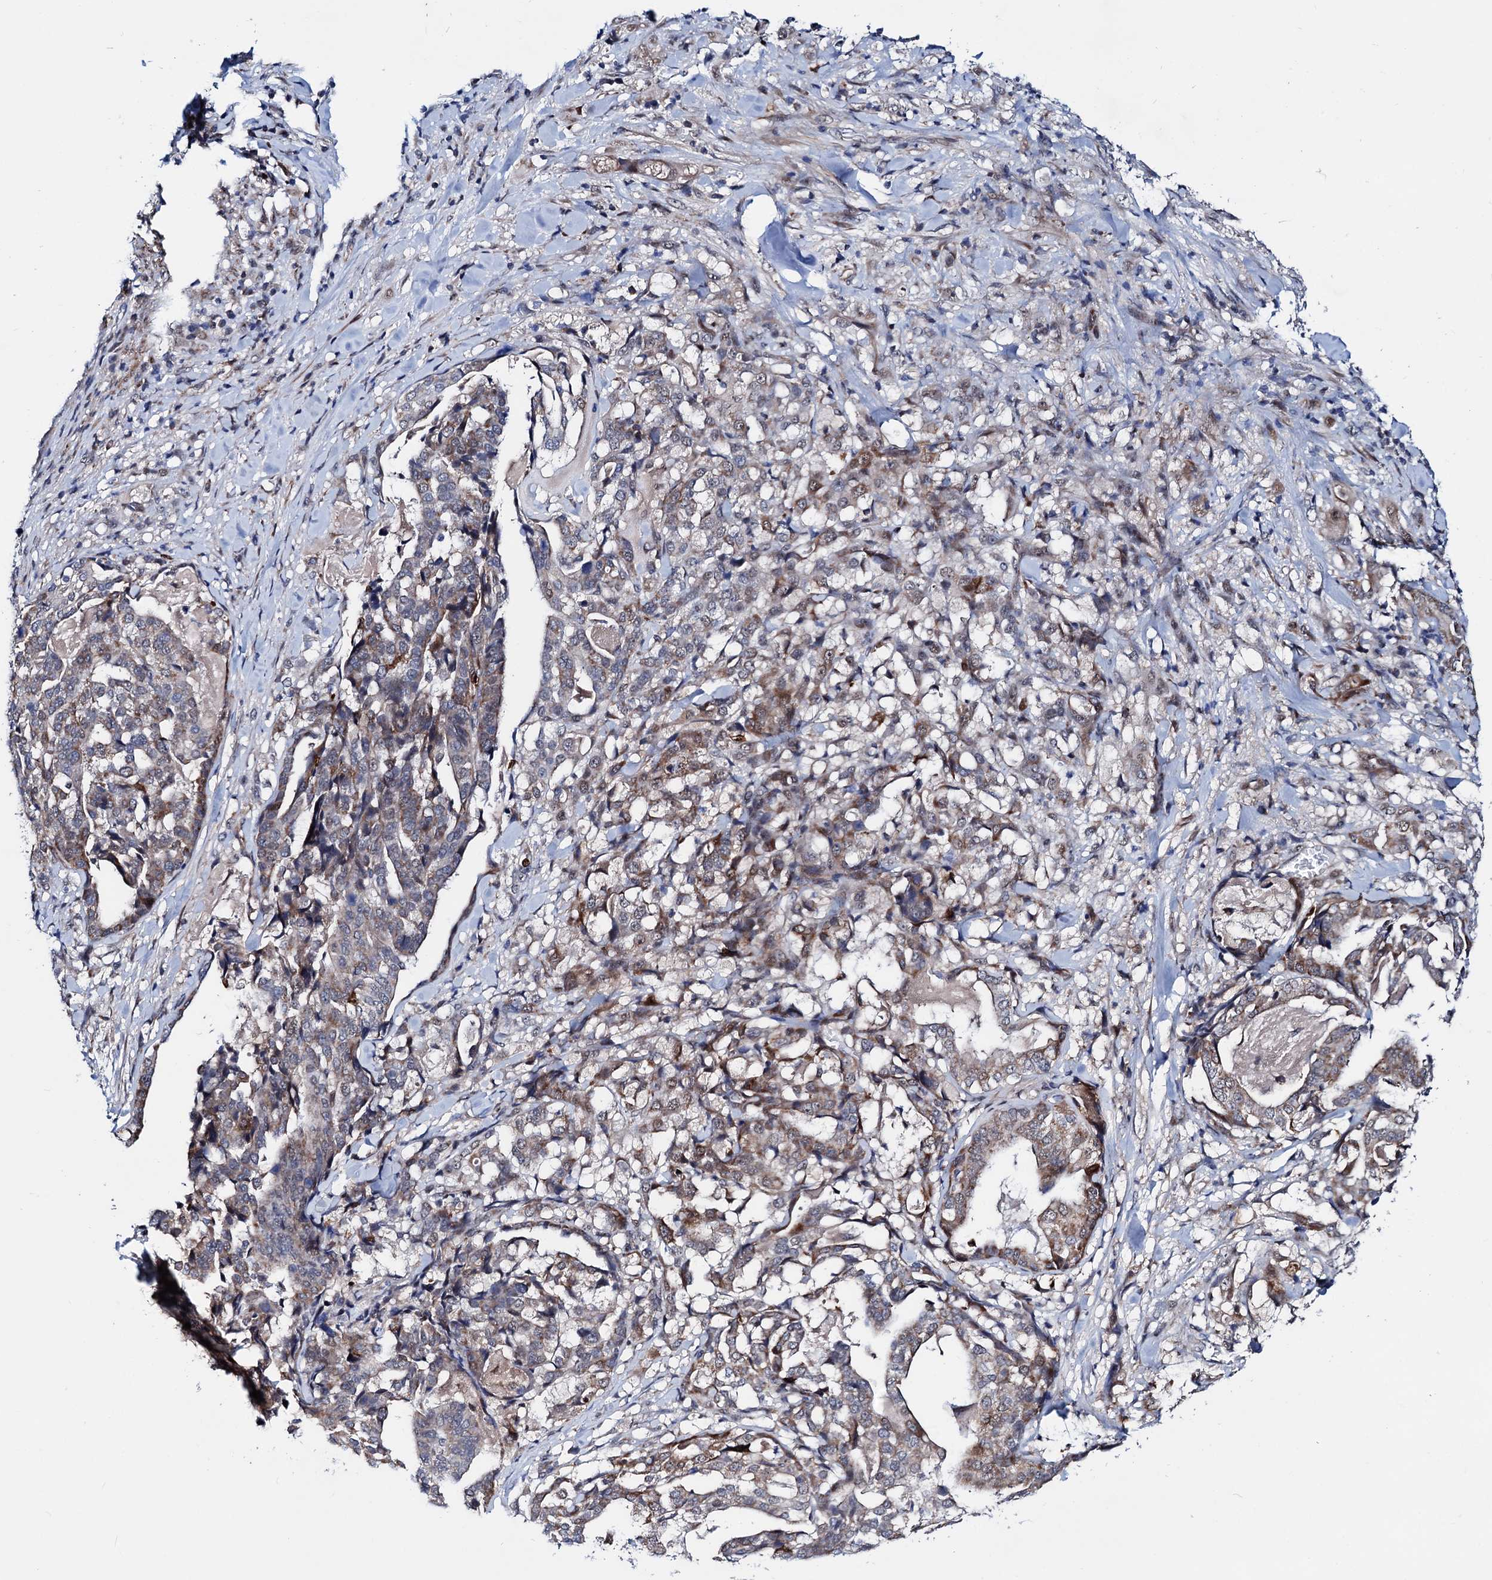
{"staining": {"intensity": "moderate", "quantity": "<25%", "location": "cytoplasmic/membranous"}, "tissue": "stomach cancer", "cell_type": "Tumor cells", "image_type": "cancer", "snomed": [{"axis": "morphology", "description": "Adenocarcinoma, NOS"}, {"axis": "topography", "description": "Stomach"}], "caption": "This photomicrograph reveals stomach cancer (adenocarcinoma) stained with immunohistochemistry to label a protein in brown. The cytoplasmic/membranous of tumor cells show moderate positivity for the protein. Nuclei are counter-stained blue.", "gene": "COA4", "patient": {"sex": "male", "age": 48}}